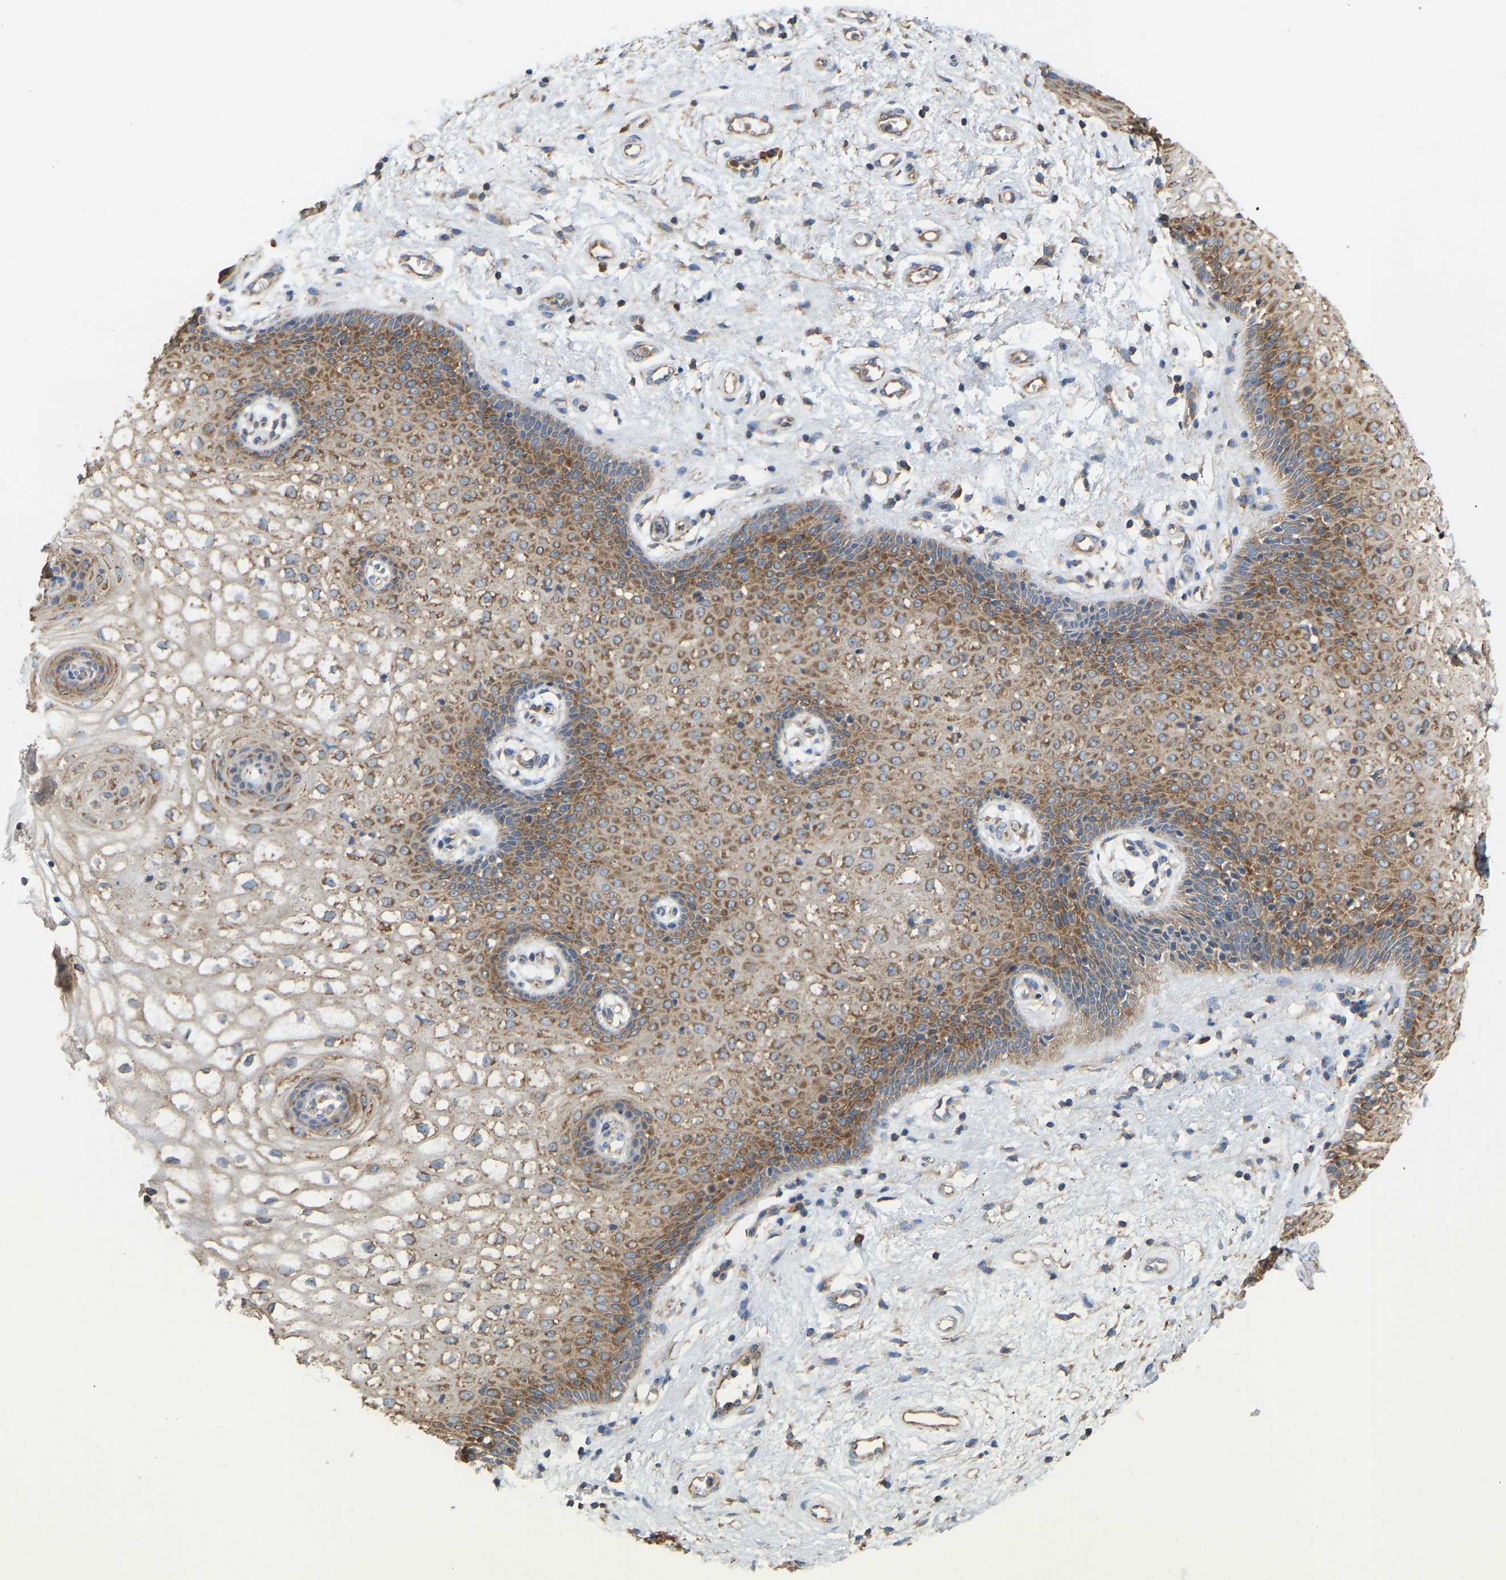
{"staining": {"intensity": "moderate", "quantity": ">75%", "location": "cytoplasmic/membranous"}, "tissue": "vagina", "cell_type": "Squamous epithelial cells", "image_type": "normal", "snomed": [{"axis": "morphology", "description": "Normal tissue, NOS"}, {"axis": "topography", "description": "Vagina"}], "caption": "IHC staining of normal vagina, which shows medium levels of moderate cytoplasmic/membranous staining in approximately >75% of squamous epithelial cells indicating moderate cytoplasmic/membranous protein staining. The staining was performed using DAB (3,3'-diaminobenzidine) (brown) for protein detection and nuclei were counterstained in hematoxylin (blue).", "gene": "RPS6KB2", "patient": {"sex": "female", "age": 34}}